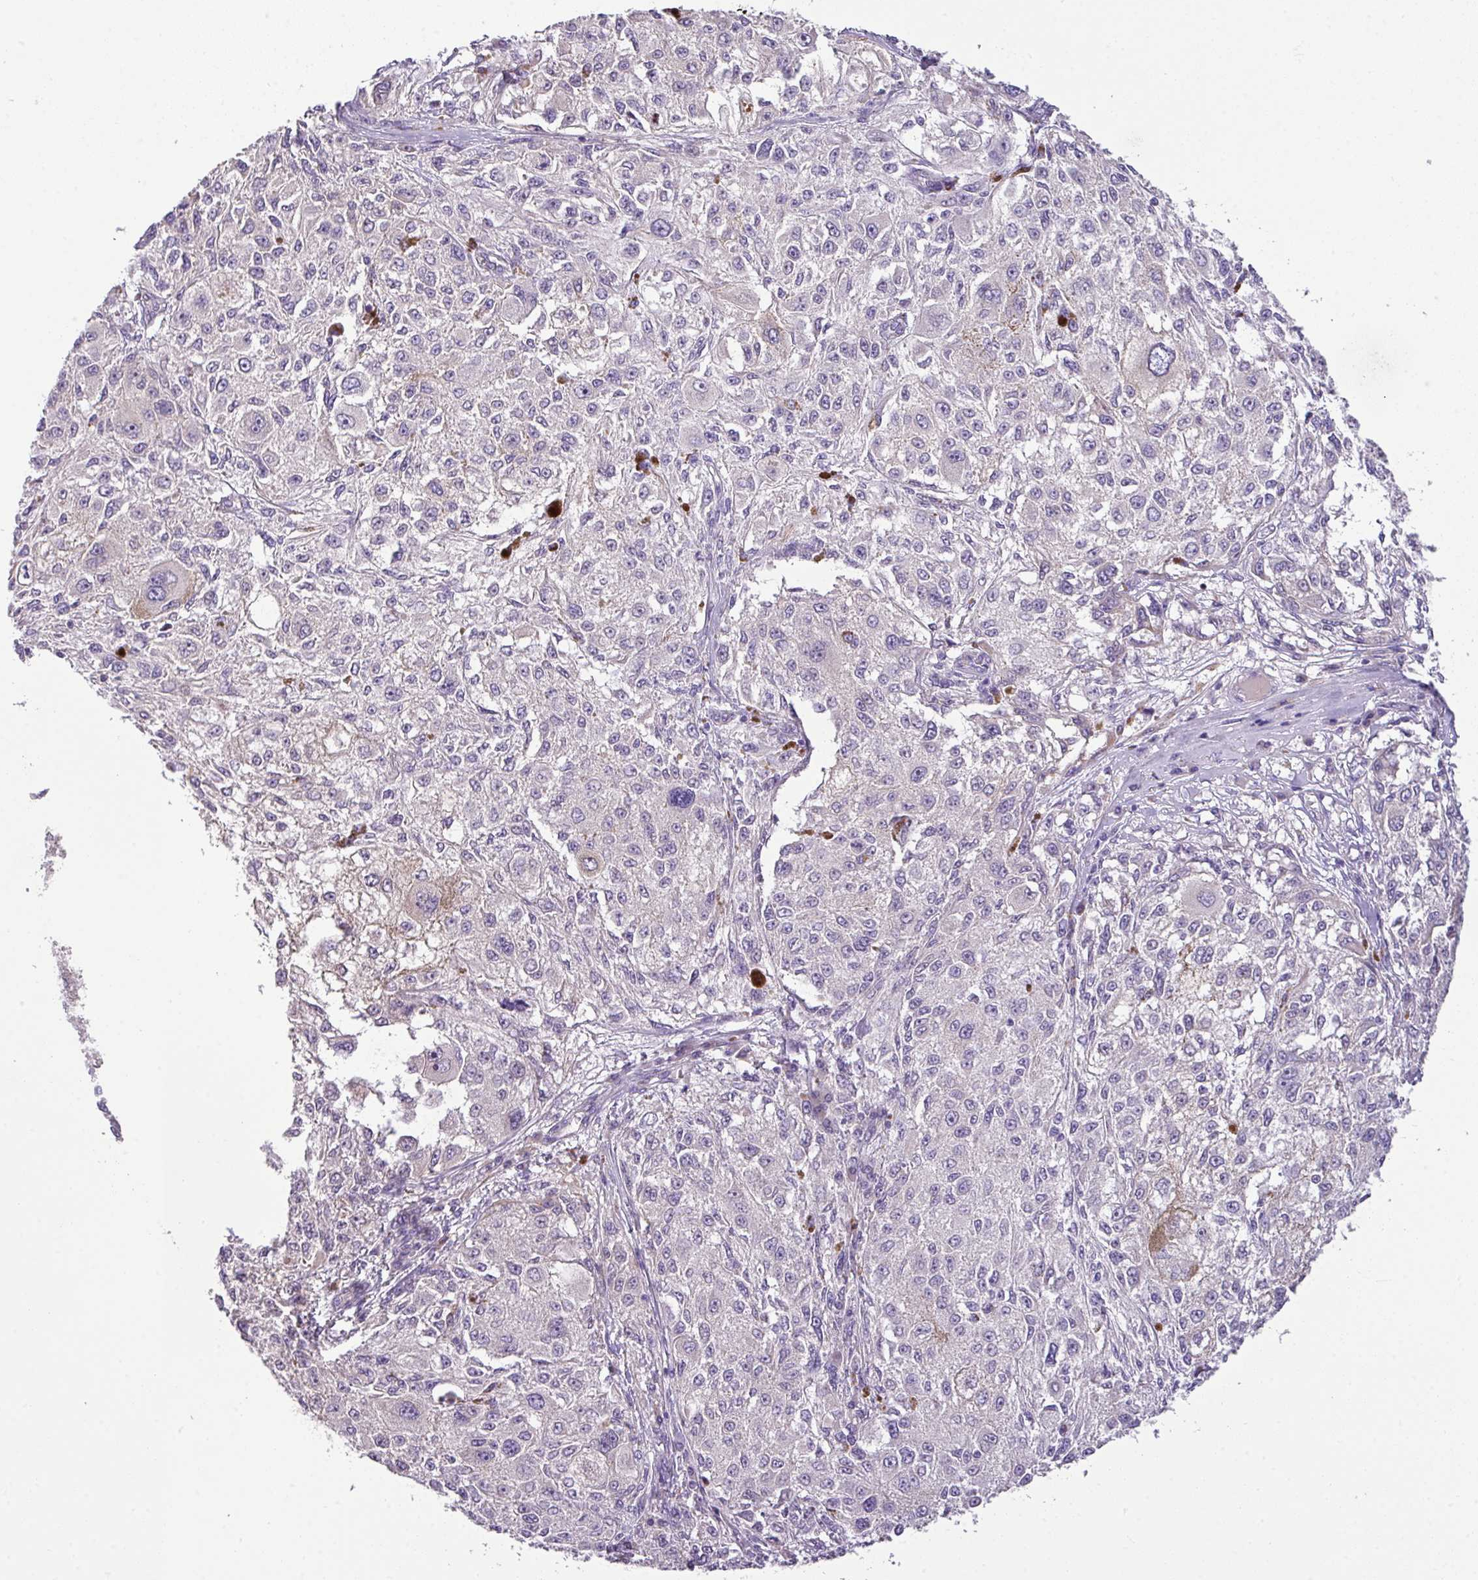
{"staining": {"intensity": "weak", "quantity": "<25%", "location": "cytoplasmic/membranous"}, "tissue": "melanoma", "cell_type": "Tumor cells", "image_type": "cancer", "snomed": [{"axis": "morphology", "description": "Necrosis, NOS"}, {"axis": "morphology", "description": "Malignant melanoma, NOS"}, {"axis": "topography", "description": "Skin"}], "caption": "This is an immunohistochemistry micrograph of human melanoma. There is no expression in tumor cells.", "gene": "PIK3R5", "patient": {"sex": "female", "age": 87}}